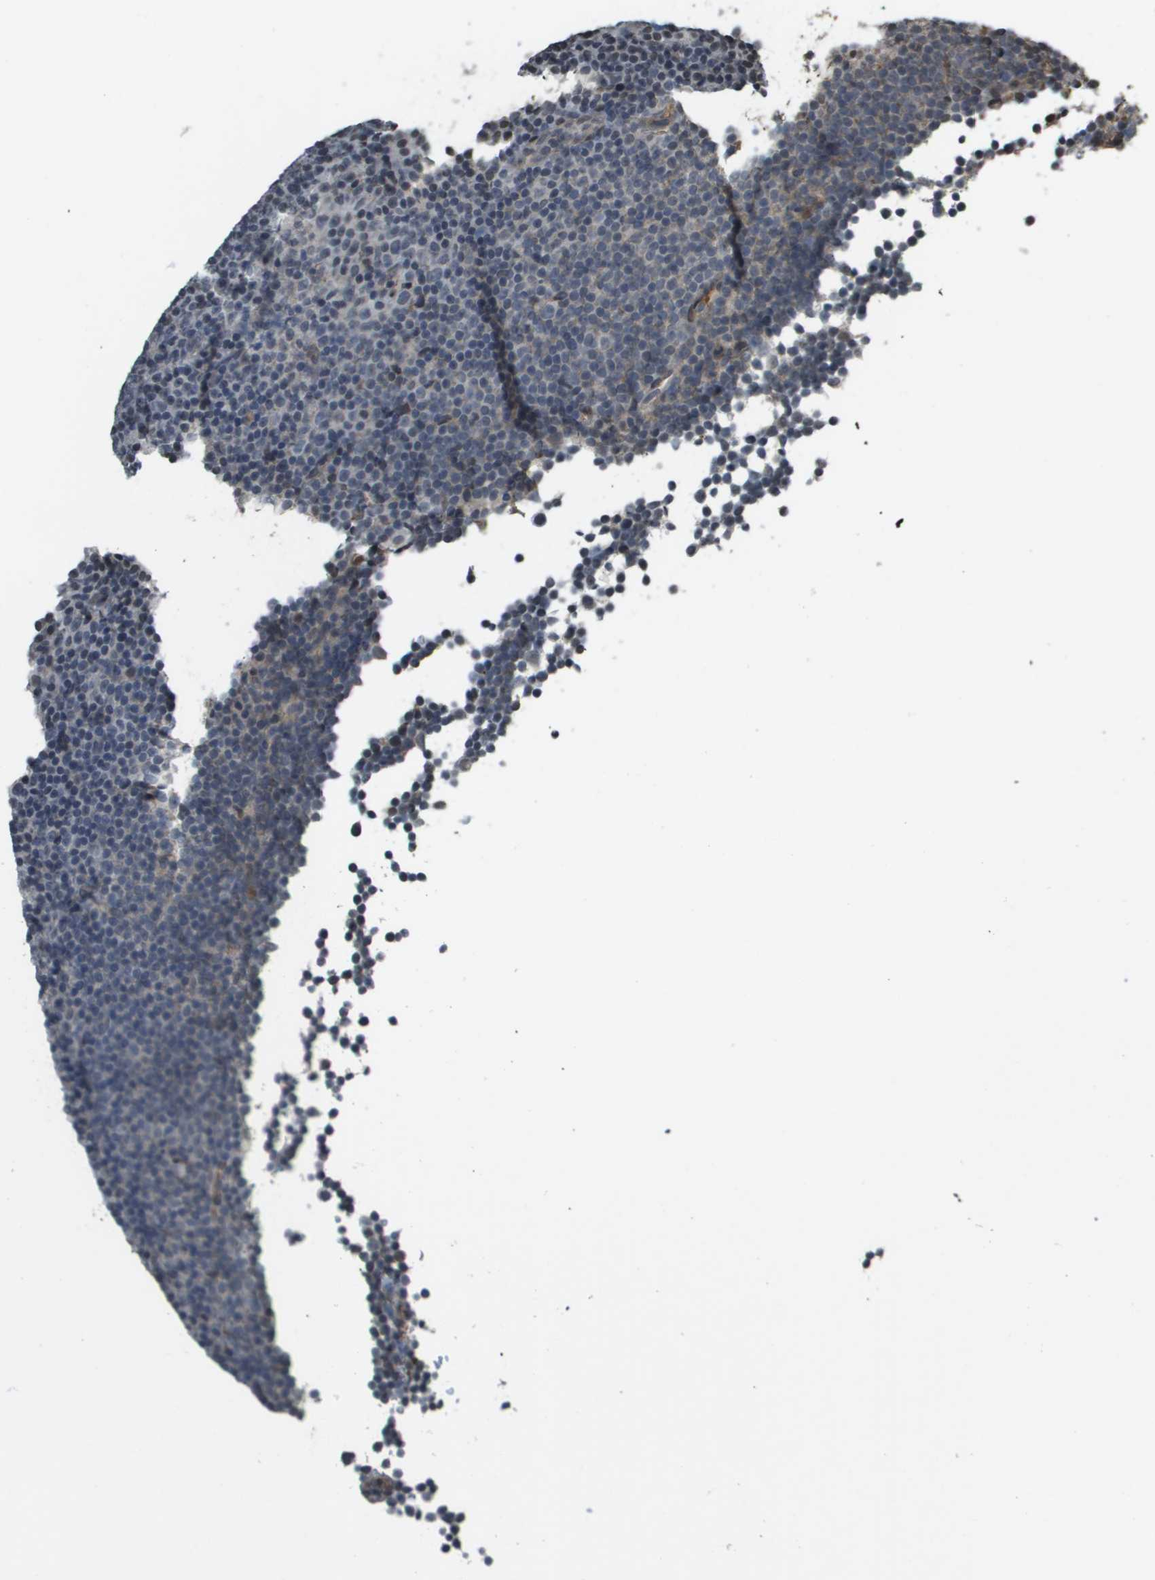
{"staining": {"intensity": "negative", "quantity": "none", "location": "none"}, "tissue": "lymphoma", "cell_type": "Tumor cells", "image_type": "cancer", "snomed": [{"axis": "morphology", "description": "Malignant lymphoma, non-Hodgkin's type, Low grade"}, {"axis": "topography", "description": "Lymph node"}], "caption": "Immunohistochemical staining of human lymphoma displays no significant expression in tumor cells. Nuclei are stained in blue.", "gene": "NDRG2", "patient": {"sex": "female", "age": 67}}